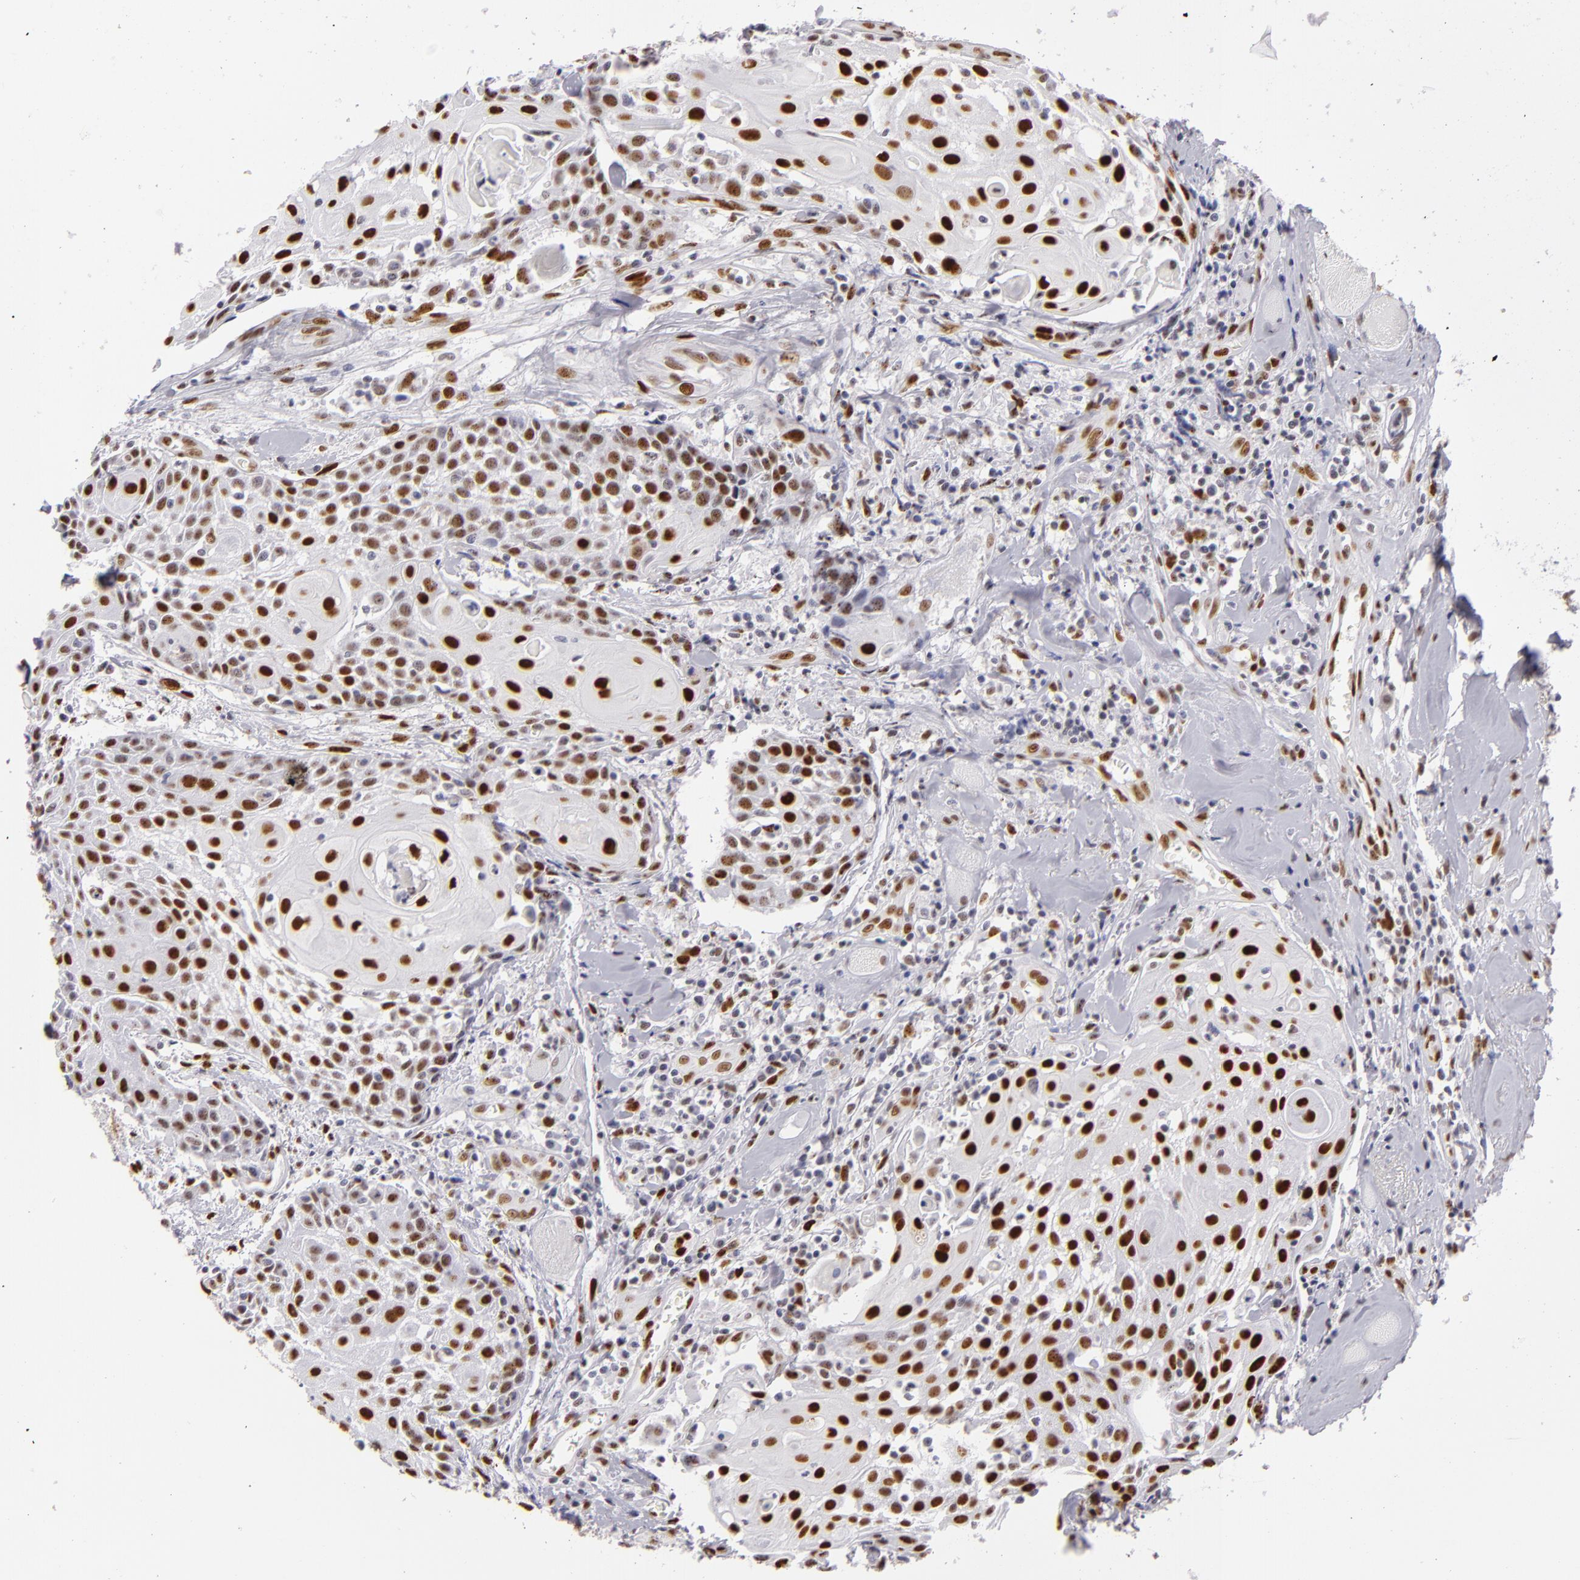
{"staining": {"intensity": "strong", "quantity": ">75%", "location": "nuclear"}, "tissue": "head and neck cancer", "cell_type": "Tumor cells", "image_type": "cancer", "snomed": [{"axis": "morphology", "description": "Squamous cell carcinoma, NOS"}, {"axis": "topography", "description": "Oral tissue"}, {"axis": "topography", "description": "Head-Neck"}], "caption": "This is a photomicrograph of IHC staining of head and neck cancer, which shows strong staining in the nuclear of tumor cells.", "gene": "TOP3A", "patient": {"sex": "female", "age": 82}}